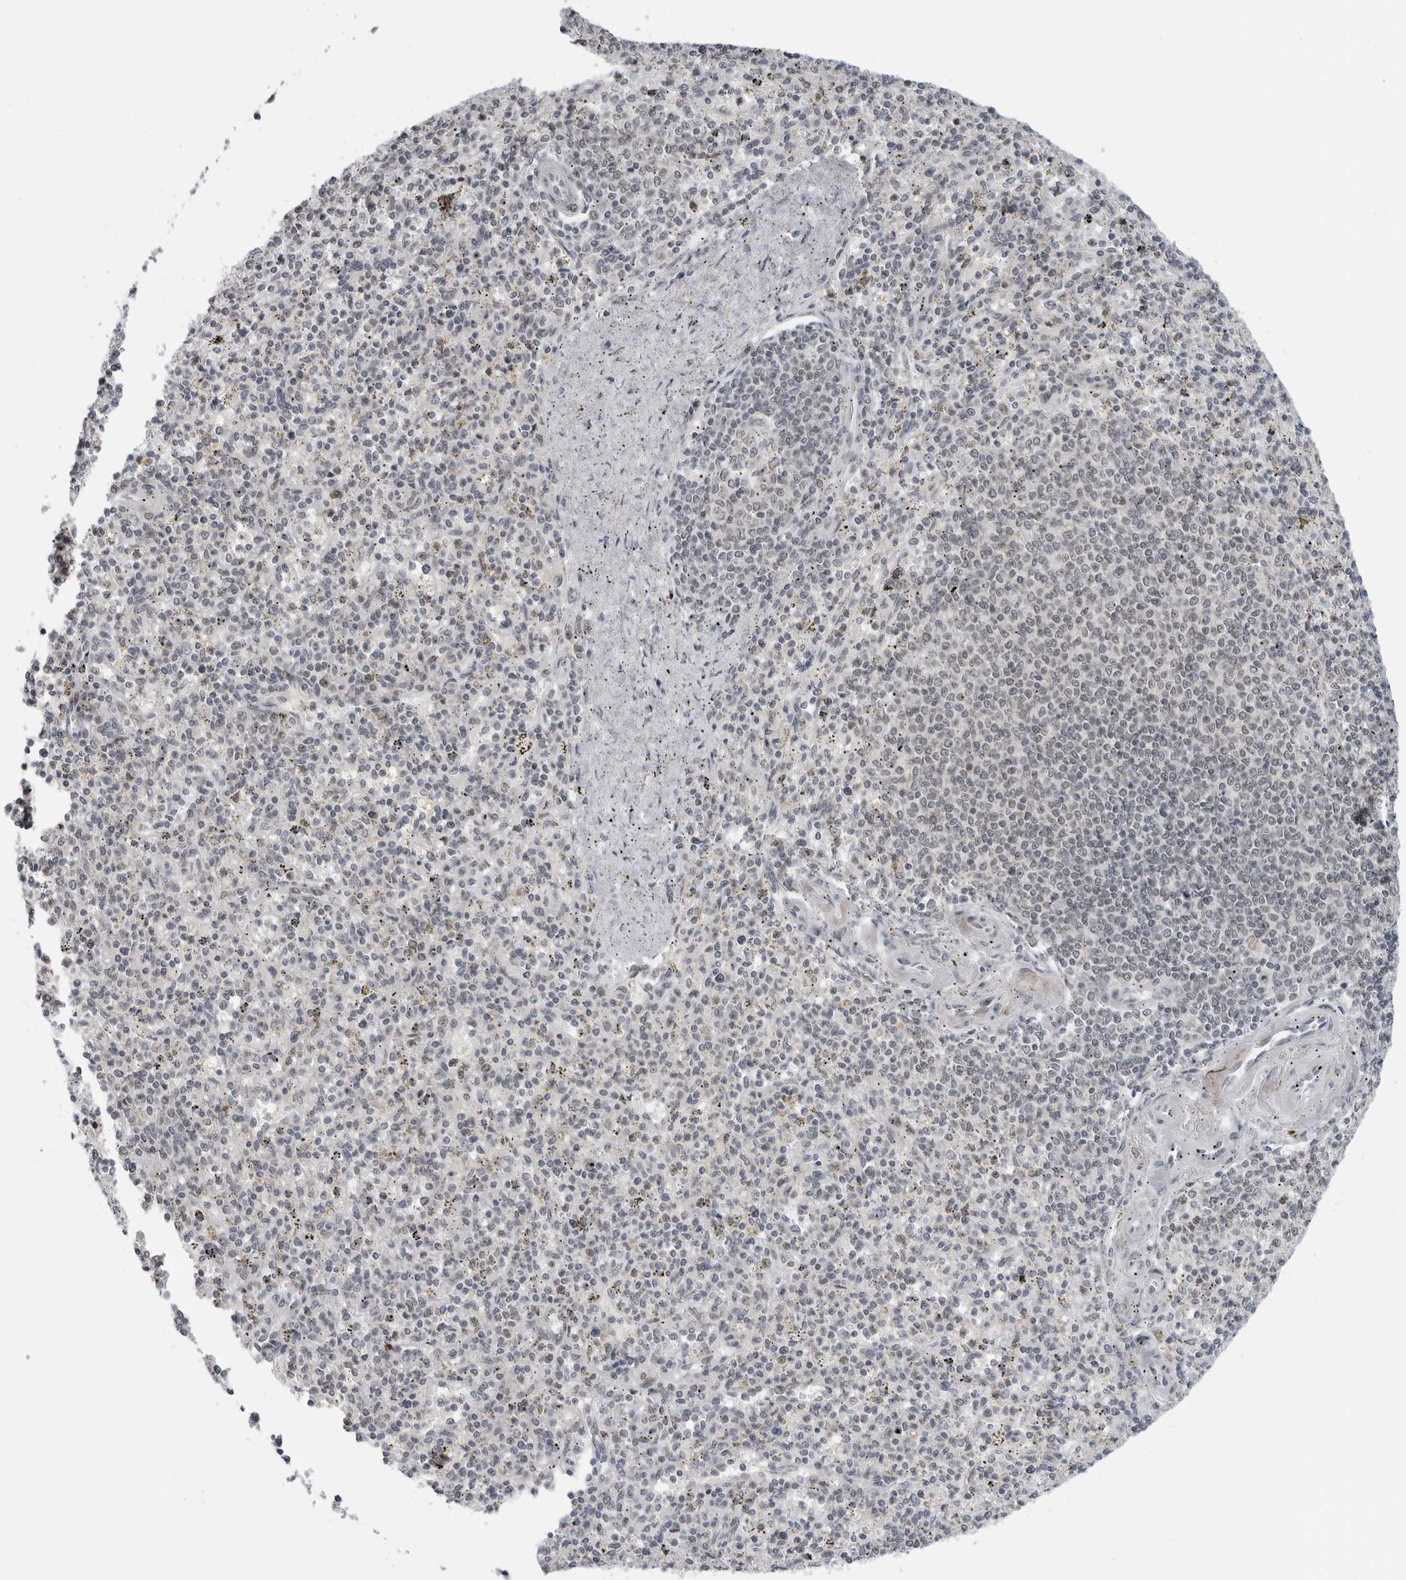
{"staining": {"intensity": "negative", "quantity": "none", "location": "none"}, "tissue": "spleen", "cell_type": "Cells in red pulp", "image_type": "normal", "snomed": [{"axis": "morphology", "description": "Normal tissue, NOS"}, {"axis": "topography", "description": "Spleen"}], "caption": "Immunohistochemistry (IHC) of unremarkable human spleen shows no positivity in cells in red pulp.", "gene": "ALPK2", "patient": {"sex": "male", "age": 72}}